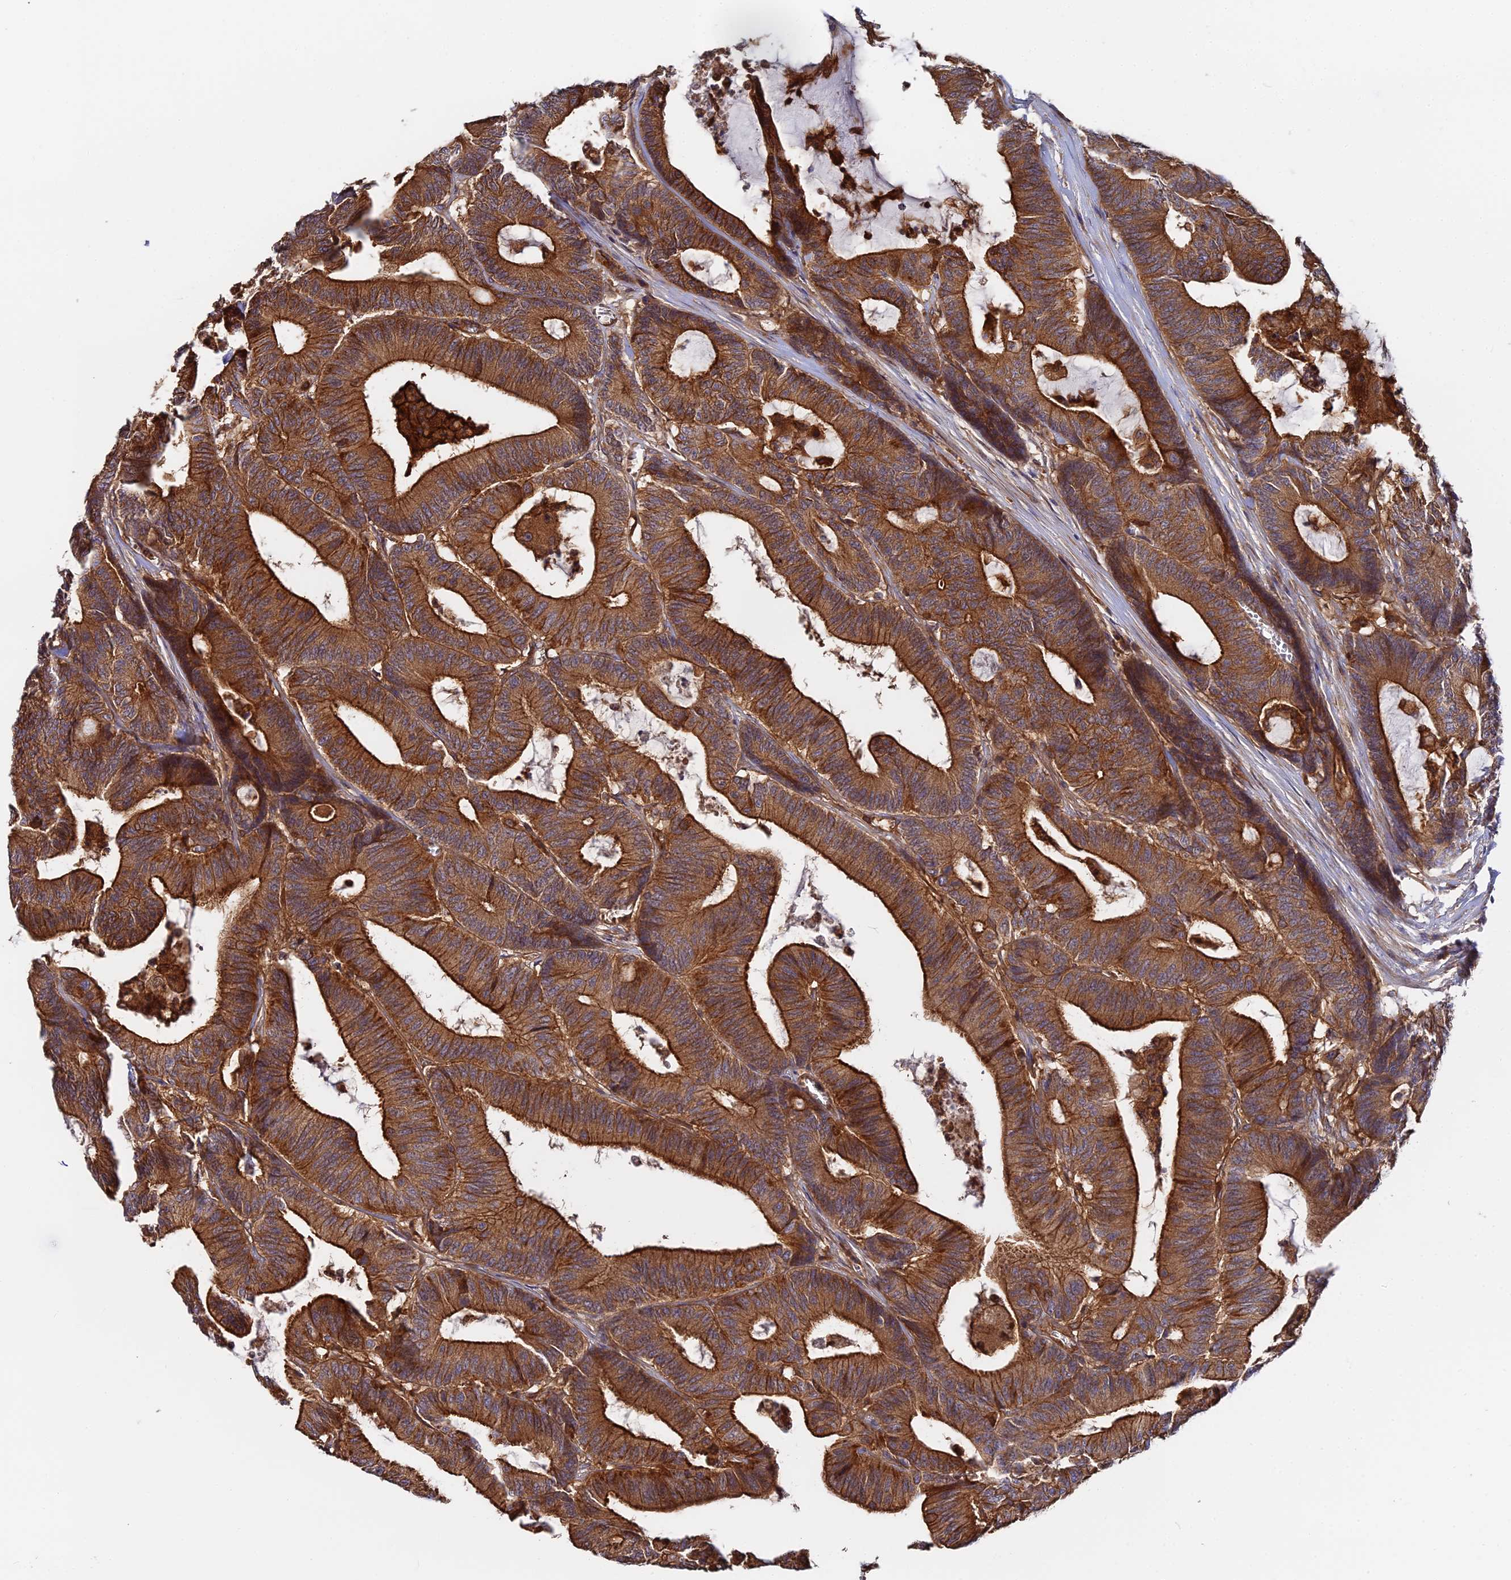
{"staining": {"intensity": "strong", "quantity": ">75%", "location": "cytoplasmic/membranous"}, "tissue": "colorectal cancer", "cell_type": "Tumor cells", "image_type": "cancer", "snomed": [{"axis": "morphology", "description": "Adenocarcinoma, NOS"}, {"axis": "topography", "description": "Colon"}], "caption": "Immunohistochemical staining of colorectal cancer exhibits high levels of strong cytoplasmic/membranous positivity in about >75% of tumor cells.", "gene": "GNG5B", "patient": {"sex": "female", "age": 84}}